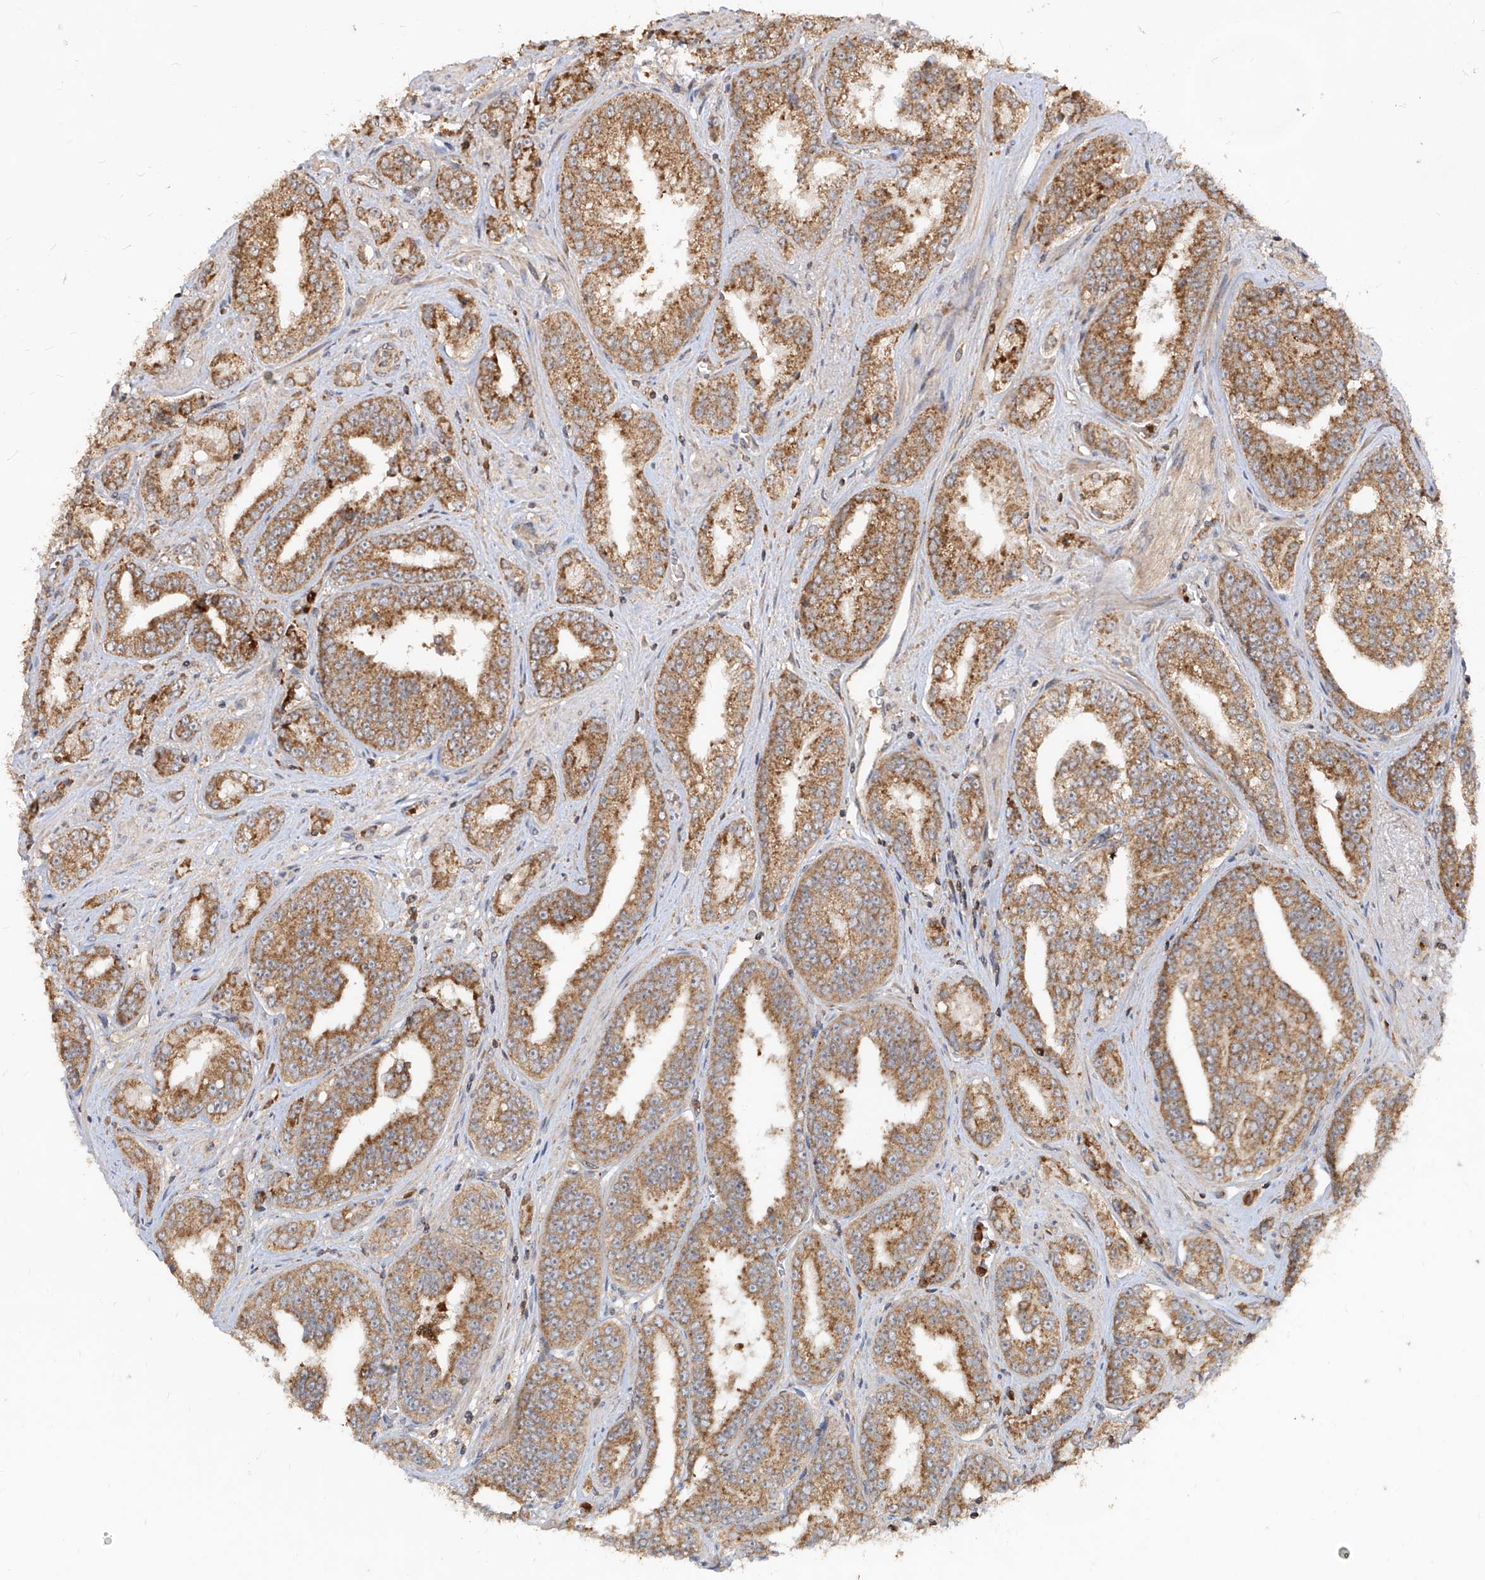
{"staining": {"intensity": "moderate", "quantity": ">75%", "location": "cytoplasmic/membranous"}, "tissue": "prostate cancer", "cell_type": "Tumor cells", "image_type": "cancer", "snomed": [{"axis": "morphology", "description": "Adenocarcinoma, High grade"}, {"axis": "topography", "description": "Prostate"}], "caption": "Prostate adenocarcinoma (high-grade) tissue displays moderate cytoplasmic/membranous expression in approximately >75% of tumor cells", "gene": "AIM2", "patient": {"sex": "male", "age": 71}}